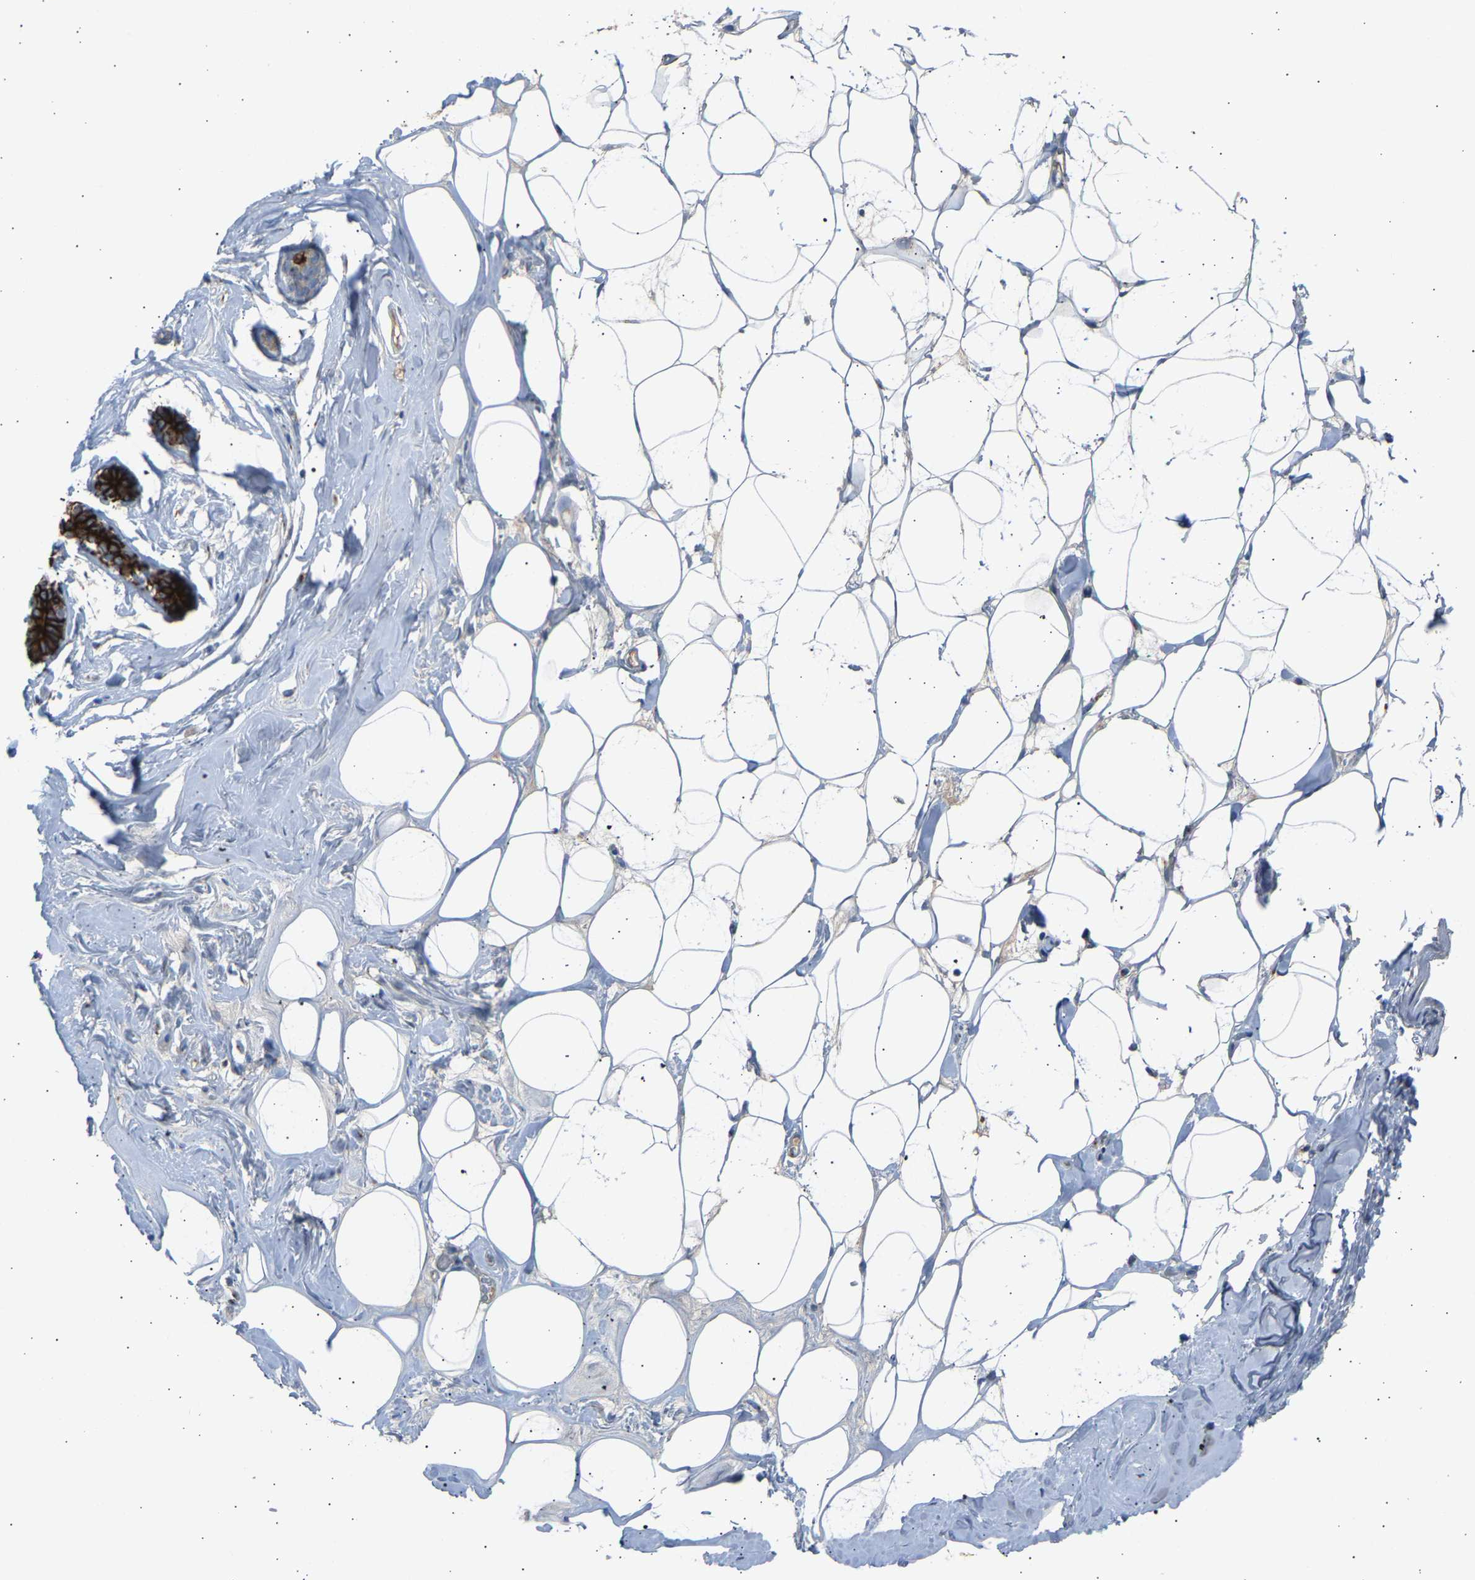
{"staining": {"intensity": "moderate", "quantity": "<25%", "location": "cytoplasmic/membranous"}, "tissue": "adipose tissue", "cell_type": "Adipocytes", "image_type": "normal", "snomed": [{"axis": "morphology", "description": "Normal tissue, NOS"}, {"axis": "morphology", "description": "Fibrosis, NOS"}, {"axis": "topography", "description": "Breast"}, {"axis": "topography", "description": "Adipose tissue"}], "caption": "Adipose tissue stained with DAB (3,3'-diaminobenzidine) IHC reveals low levels of moderate cytoplasmic/membranous positivity in about <25% of adipocytes.", "gene": "CYREN", "patient": {"sex": "female", "age": 39}}